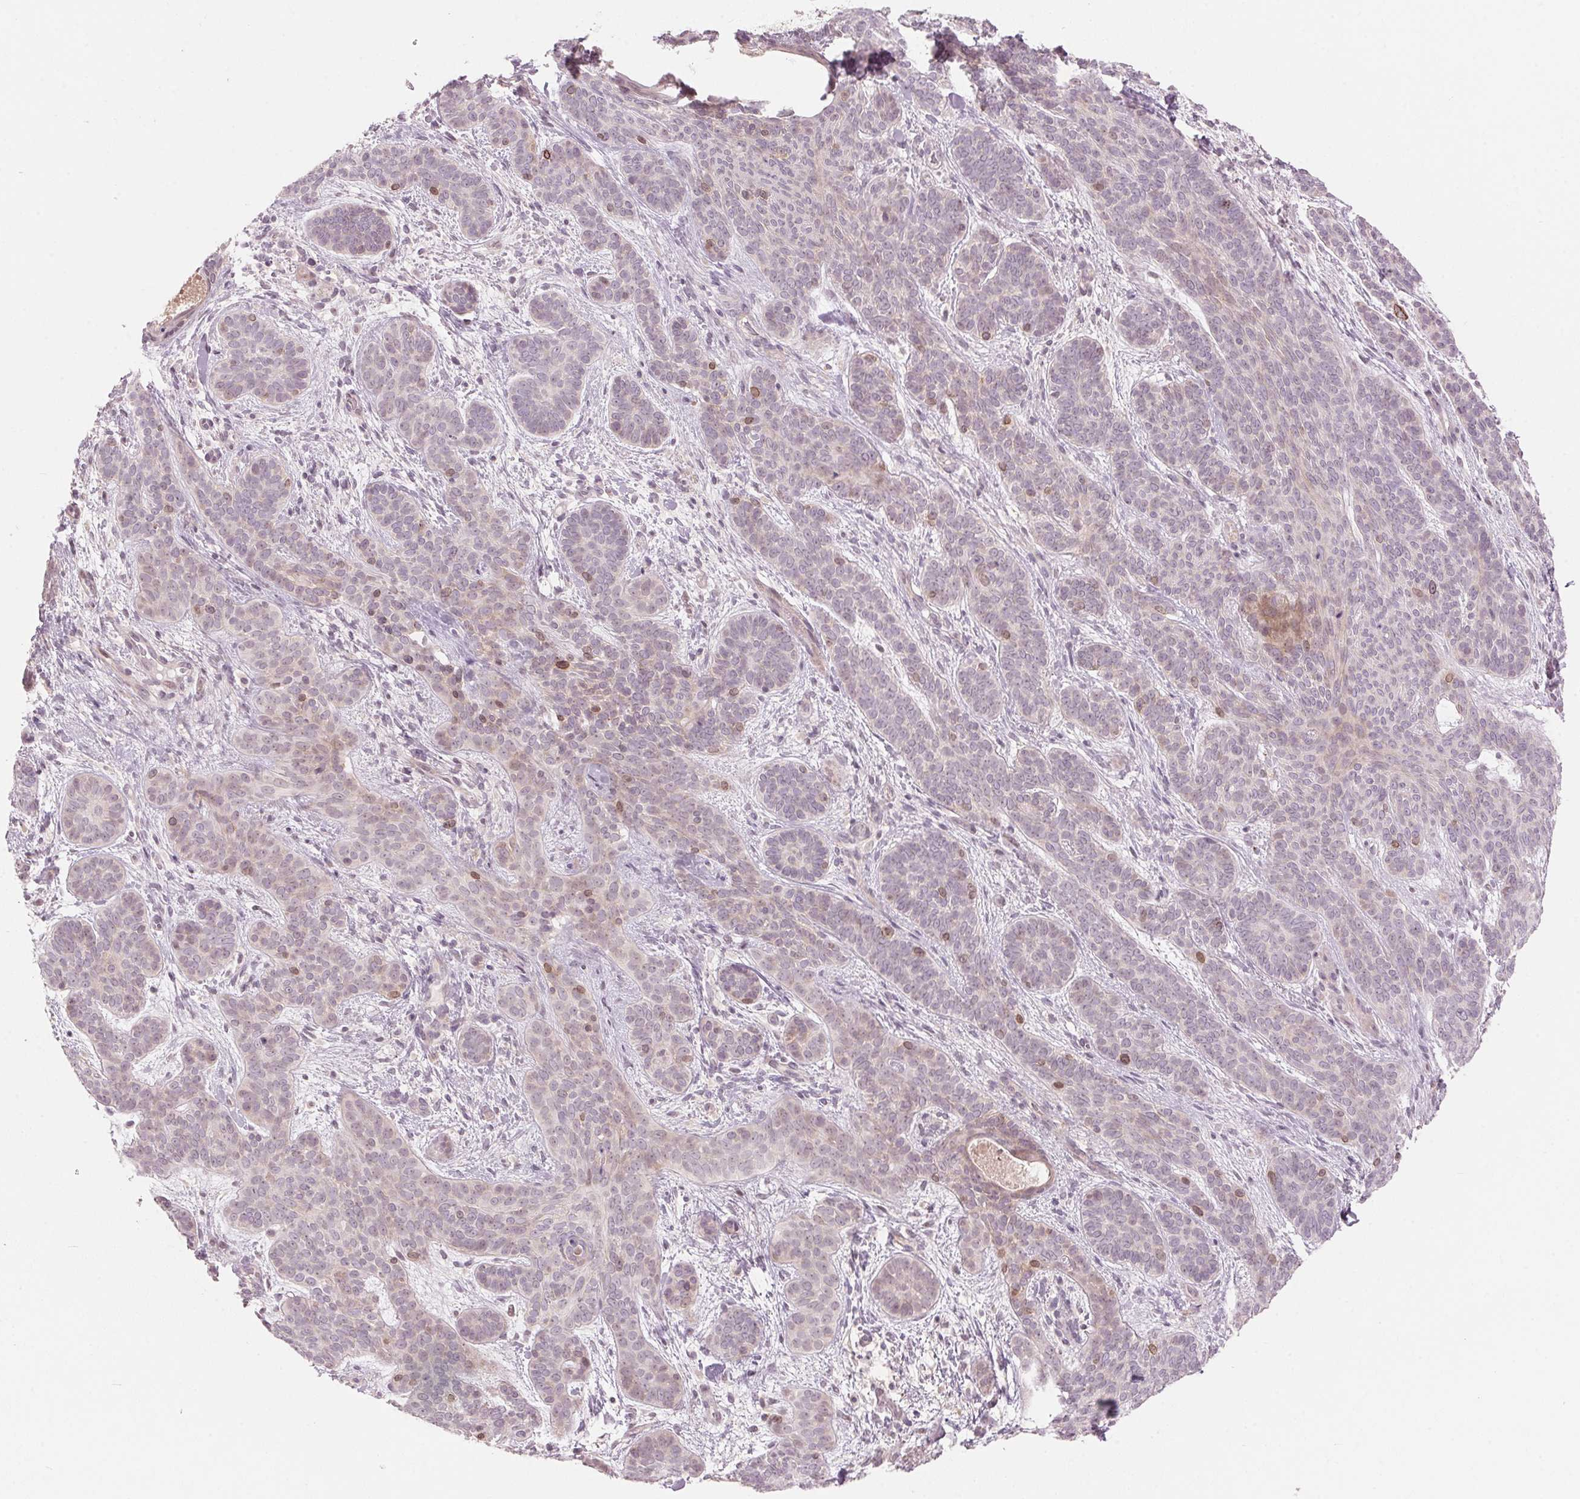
{"staining": {"intensity": "moderate", "quantity": "<25%", "location": "nuclear"}, "tissue": "skin cancer", "cell_type": "Tumor cells", "image_type": "cancer", "snomed": [{"axis": "morphology", "description": "Basal cell carcinoma"}, {"axis": "topography", "description": "Skin"}], "caption": "Protein expression analysis of human skin cancer (basal cell carcinoma) reveals moderate nuclear staining in approximately <25% of tumor cells.", "gene": "TMED6", "patient": {"sex": "female", "age": 82}}